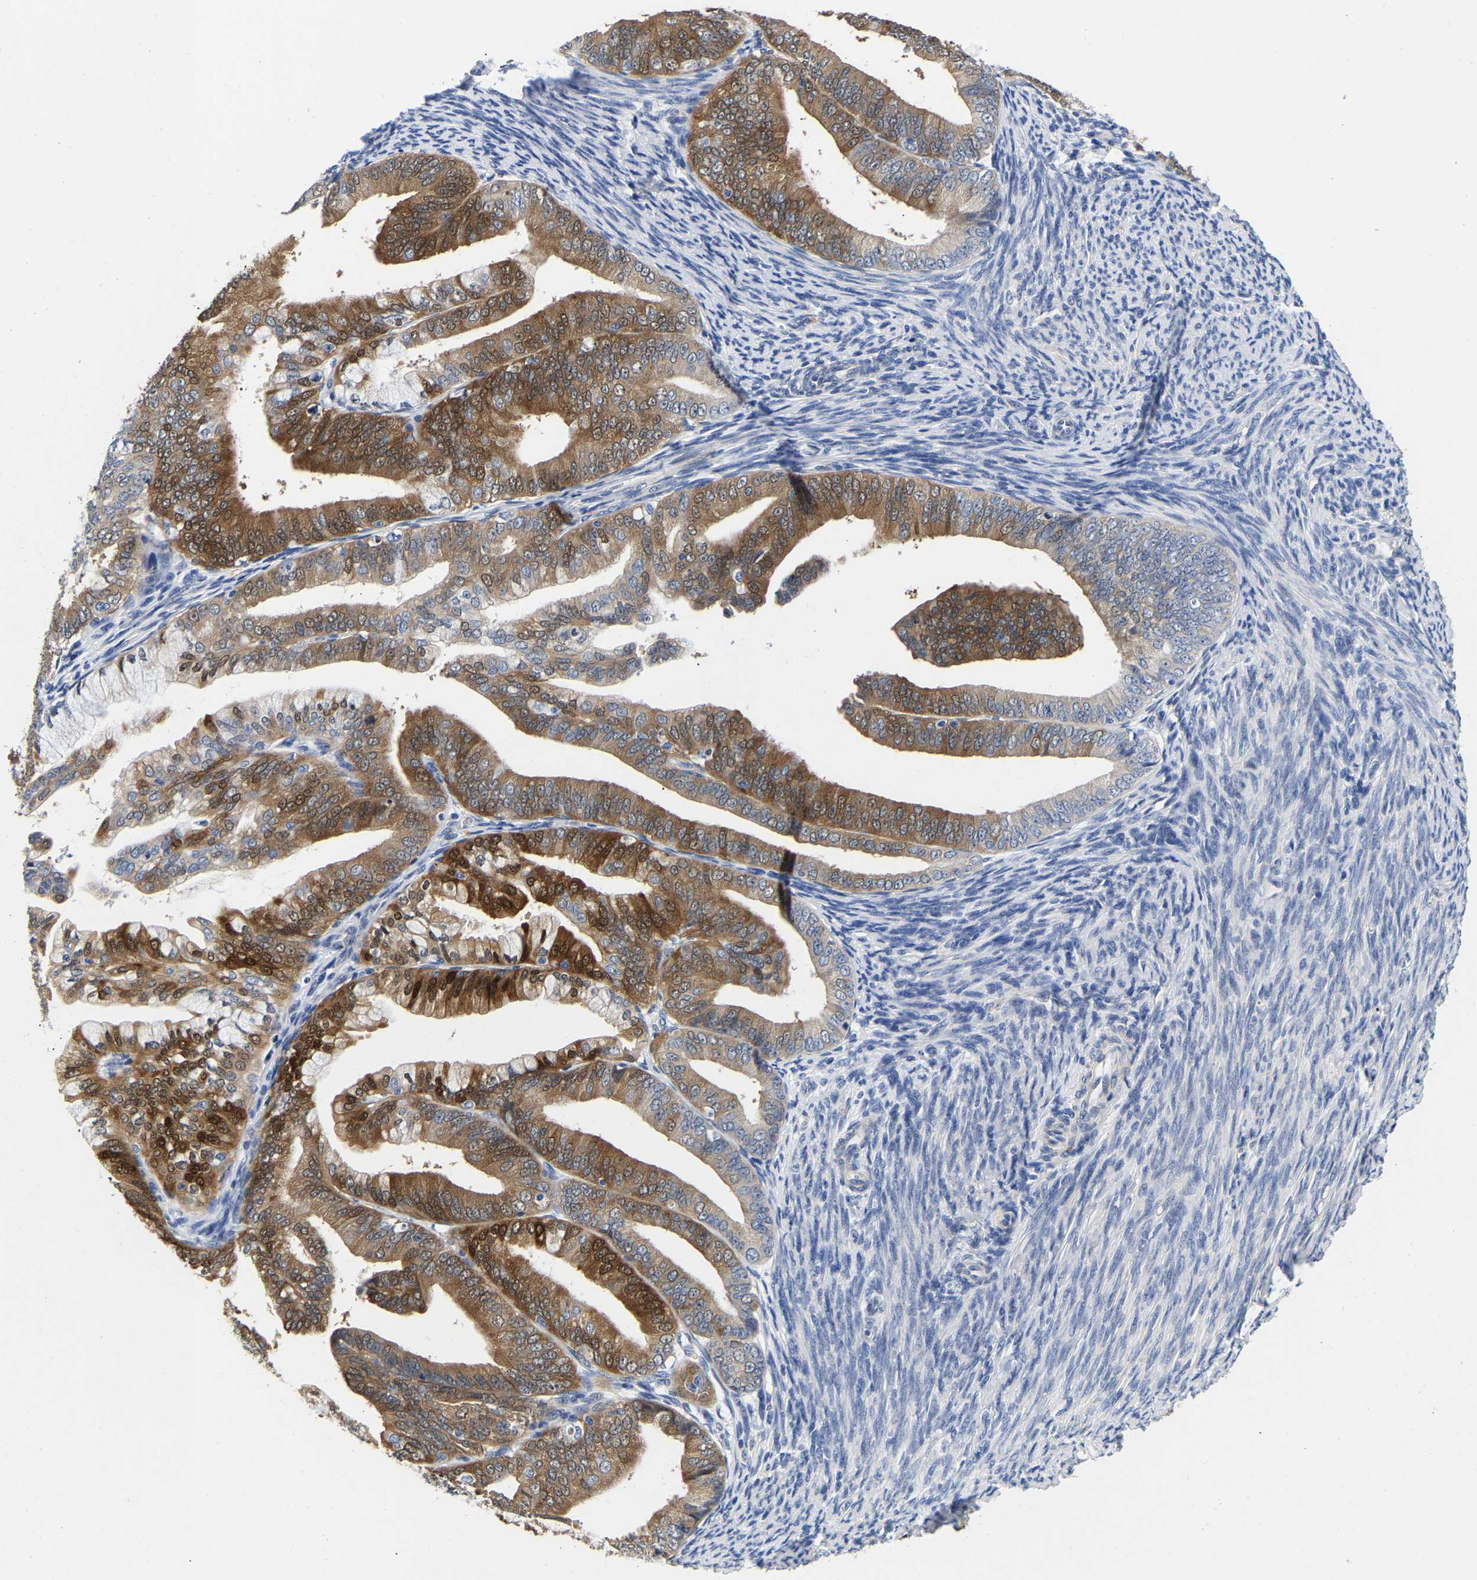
{"staining": {"intensity": "moderate", "quantity": "25%-75%", "location": "cytoplasmic/membranous,nuclear"}, "tissue": "endometrial cancer", "cell_type": "Tumor cells", "image_type": "cancer", "snomed": [{"axis": "morphology", "description": "Adenocarcinoma, NOS"}, {"axis": "topography", "description": "Endometrium"}], "caption": "Moderate cytoplasmic/membranous and nuclear positivity is seen in about 25%-75% of tumor cells in endometrial cancer (adenocarcinoma).", "gene": "CCDC6", "patient": {"sex": "female", "age": 63}}